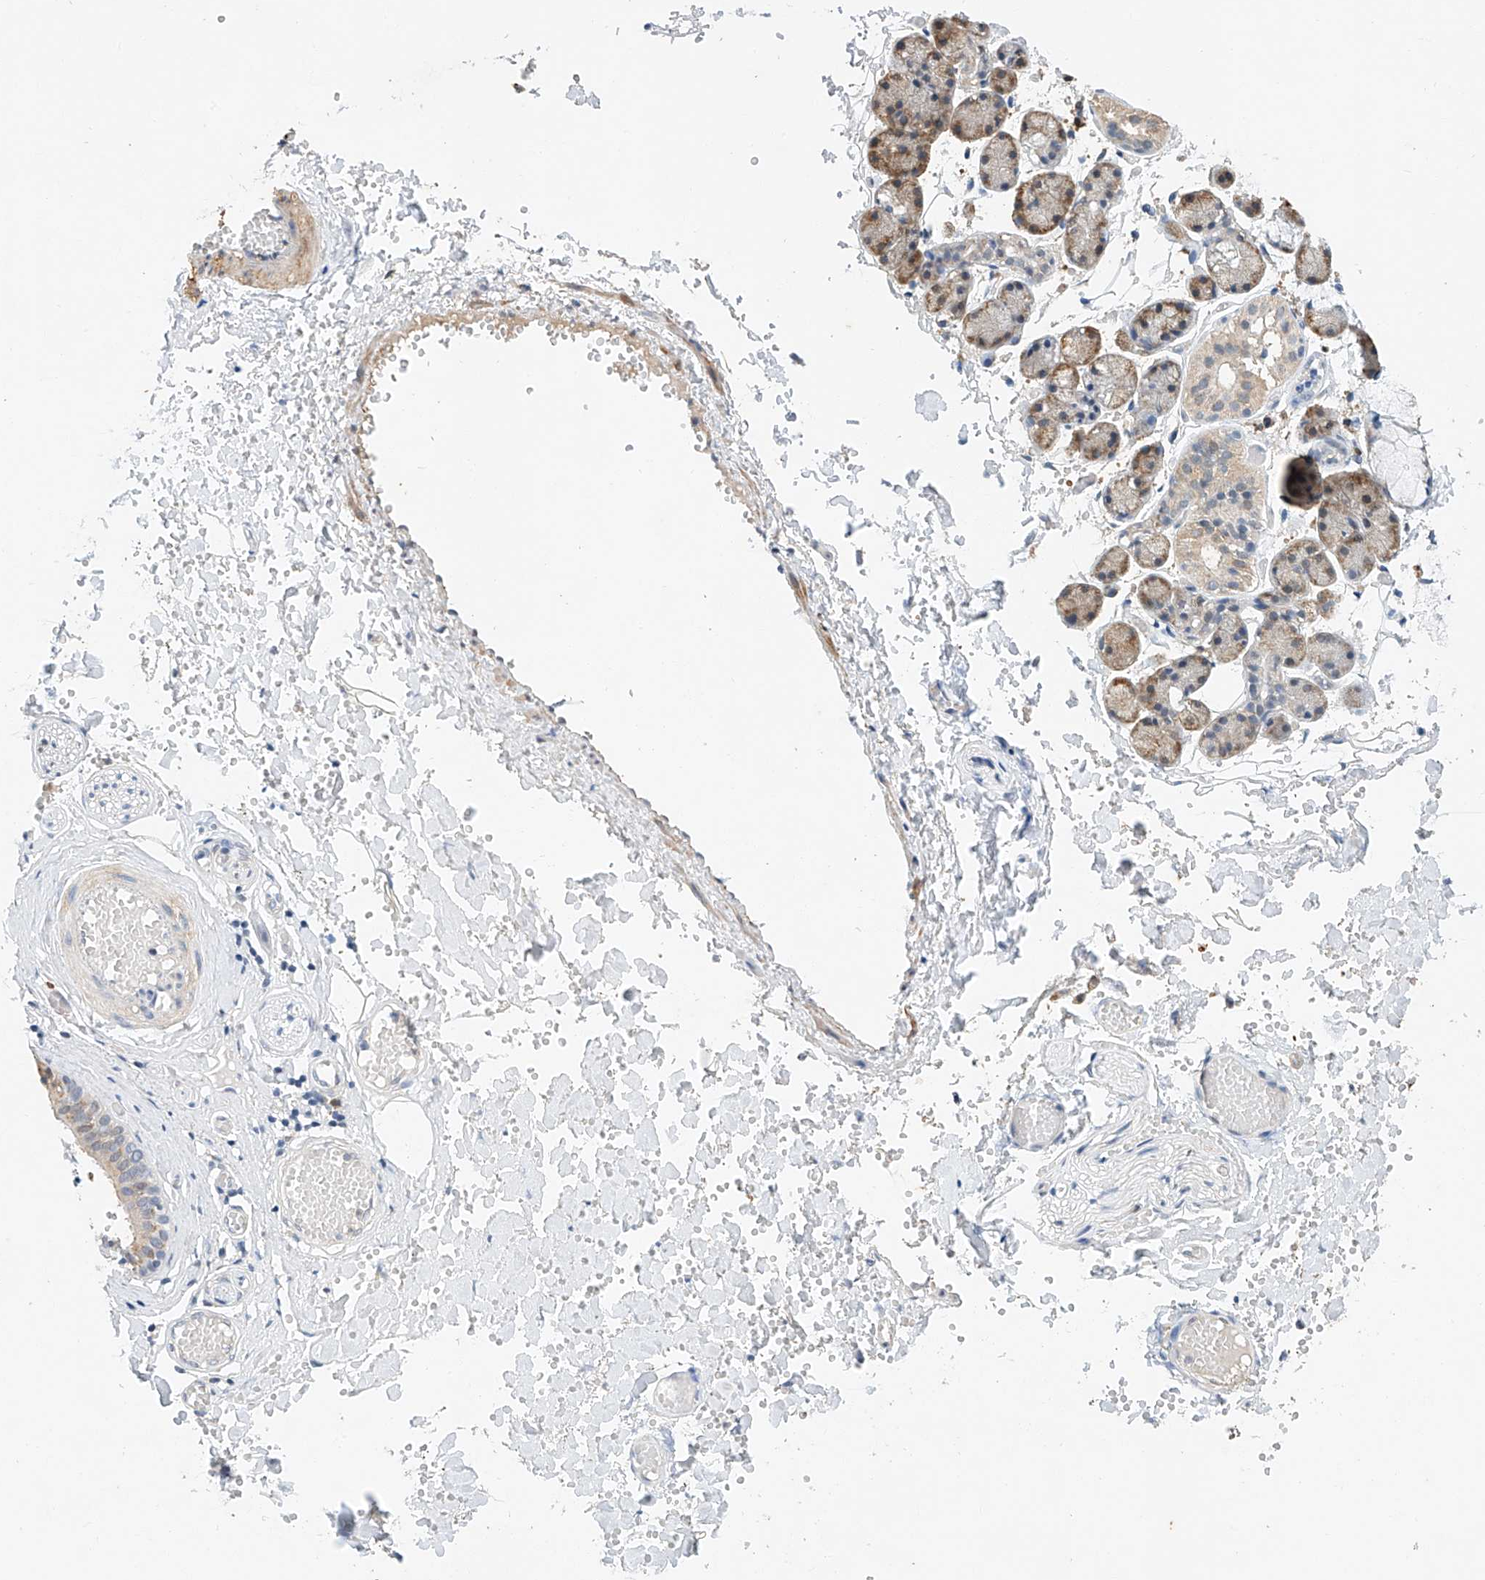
{"staining": {"intensity": "weak", "quantity": "25%-75%", "location": "cytoplasmic/membranous"}, "tissue": "salivary gland", "cell_type": "Glandular cells", "image_type": "normal", "snomed": [{"axis": "morphology", "description": "Normal tissue, NOS"}, {"axis": "topography", "description": "Salivary gland"}], "caption": "DAB (3,3'-diaminobenzidine) immunohistochemical staining of normal human salivary gland reveals weak cytoplasmic/membranous protein positivity in about 25%-75% of glandular cells. Nuclei are stained in blue.", "gene": "CTDP1", "patient": {"sex": "female", "age": 33}}